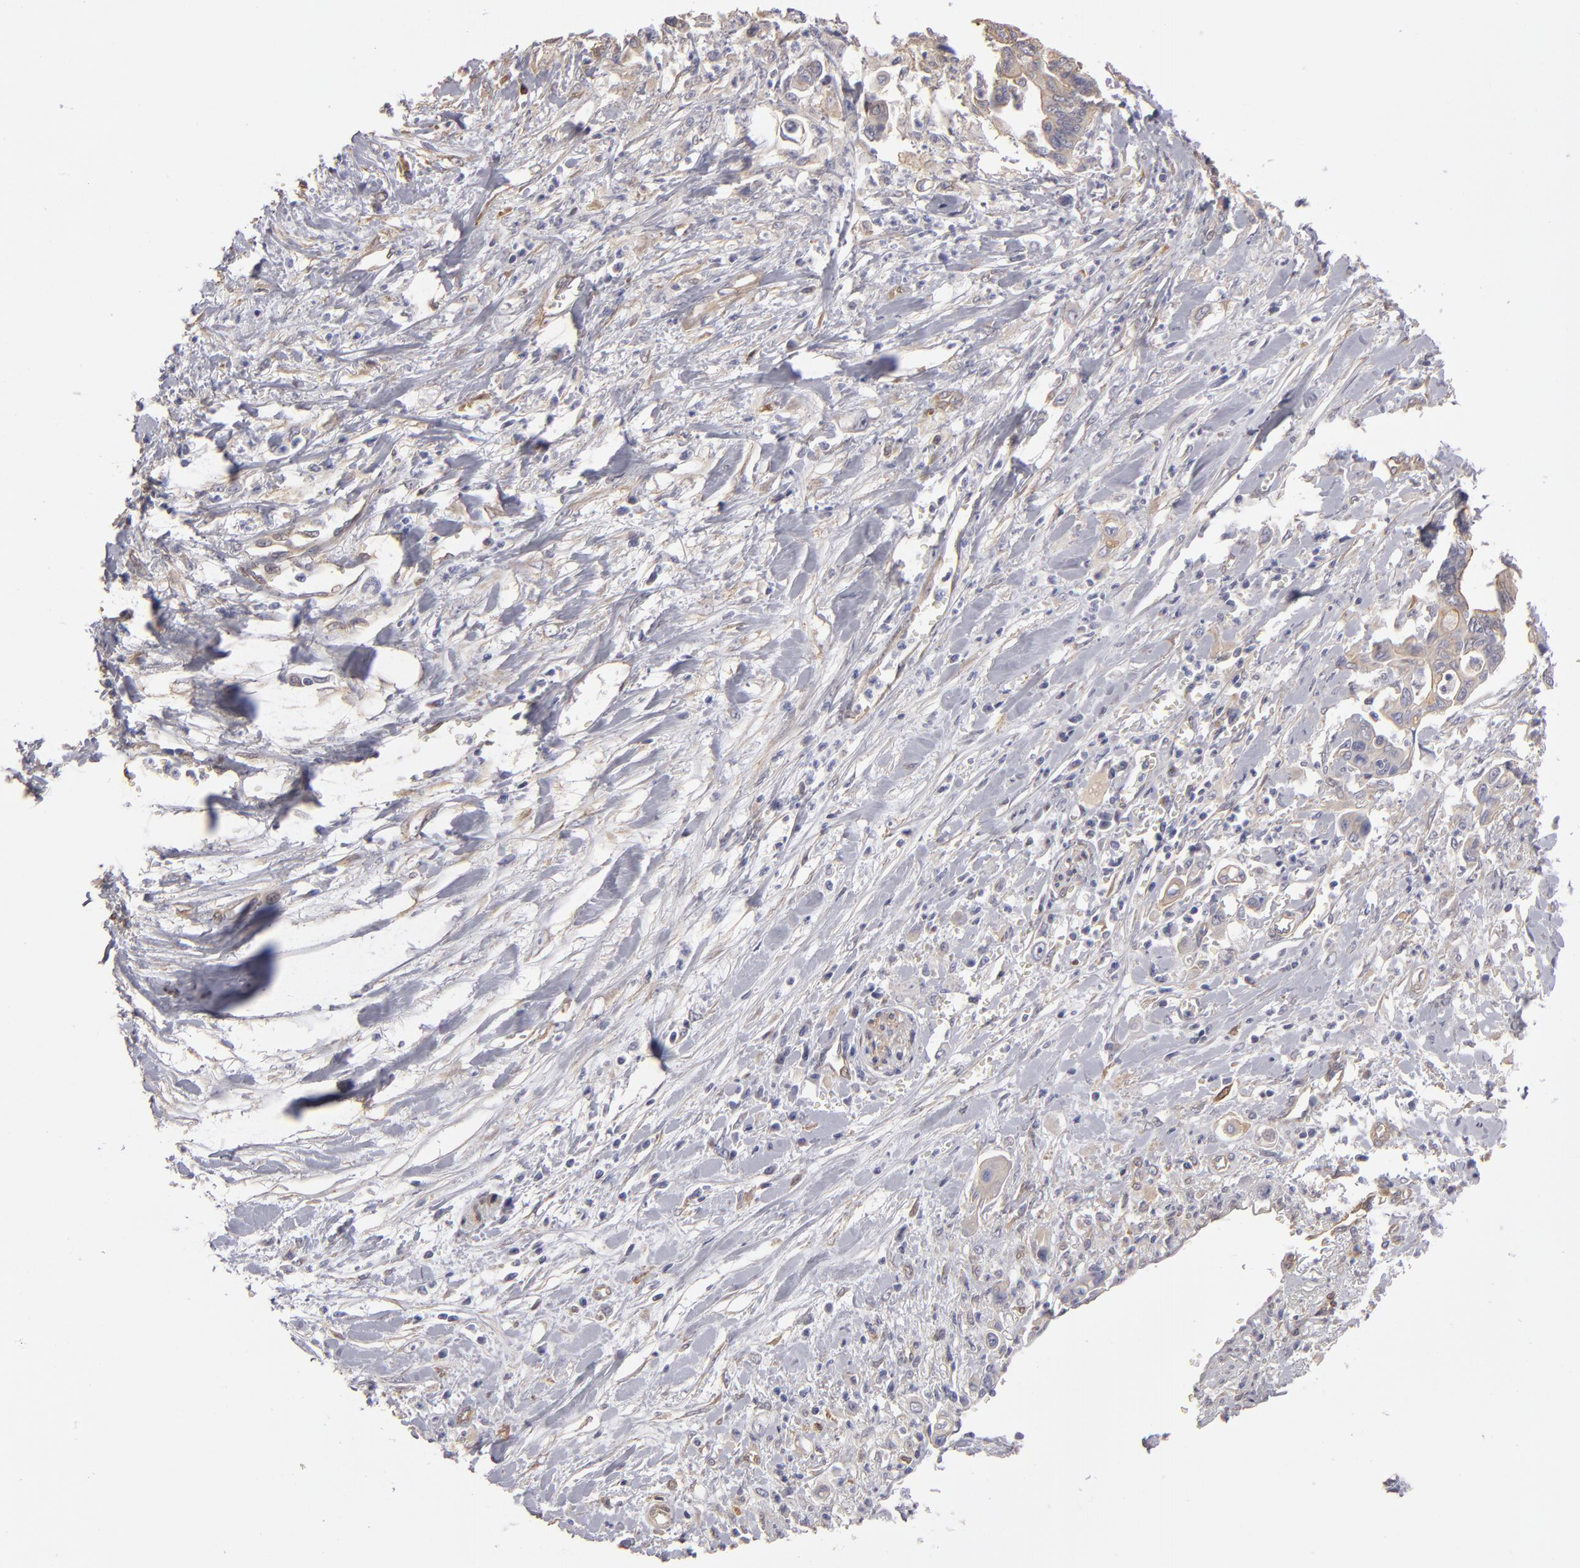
{"staining": {"intensity": "weak", "quantity": ">75%", "location": "cytoplasmic/membranous"}, "tissue": "pancreatic cancer", "cell_type": "Tumor cells", "image_type": "cancer", "snomed": [{"axis": "morphology", "description": "Adenocarcinoma, NOS"}, {"axis": "topography", "description": "Pancreas"}], "caption": "Tumor cells reveal low levels of weak cytoplasmic/membranous staining in about >75% of cells in human pancreatic adenocarcinoma. The staining was performed using DAB (3,3'-diaminobenzidine), with brown indicating positive protein expression. Nuclei are stained blue with hematoxylin.", "gene": "NDRG2", "patient": {"sex": "female", "age": 70}}